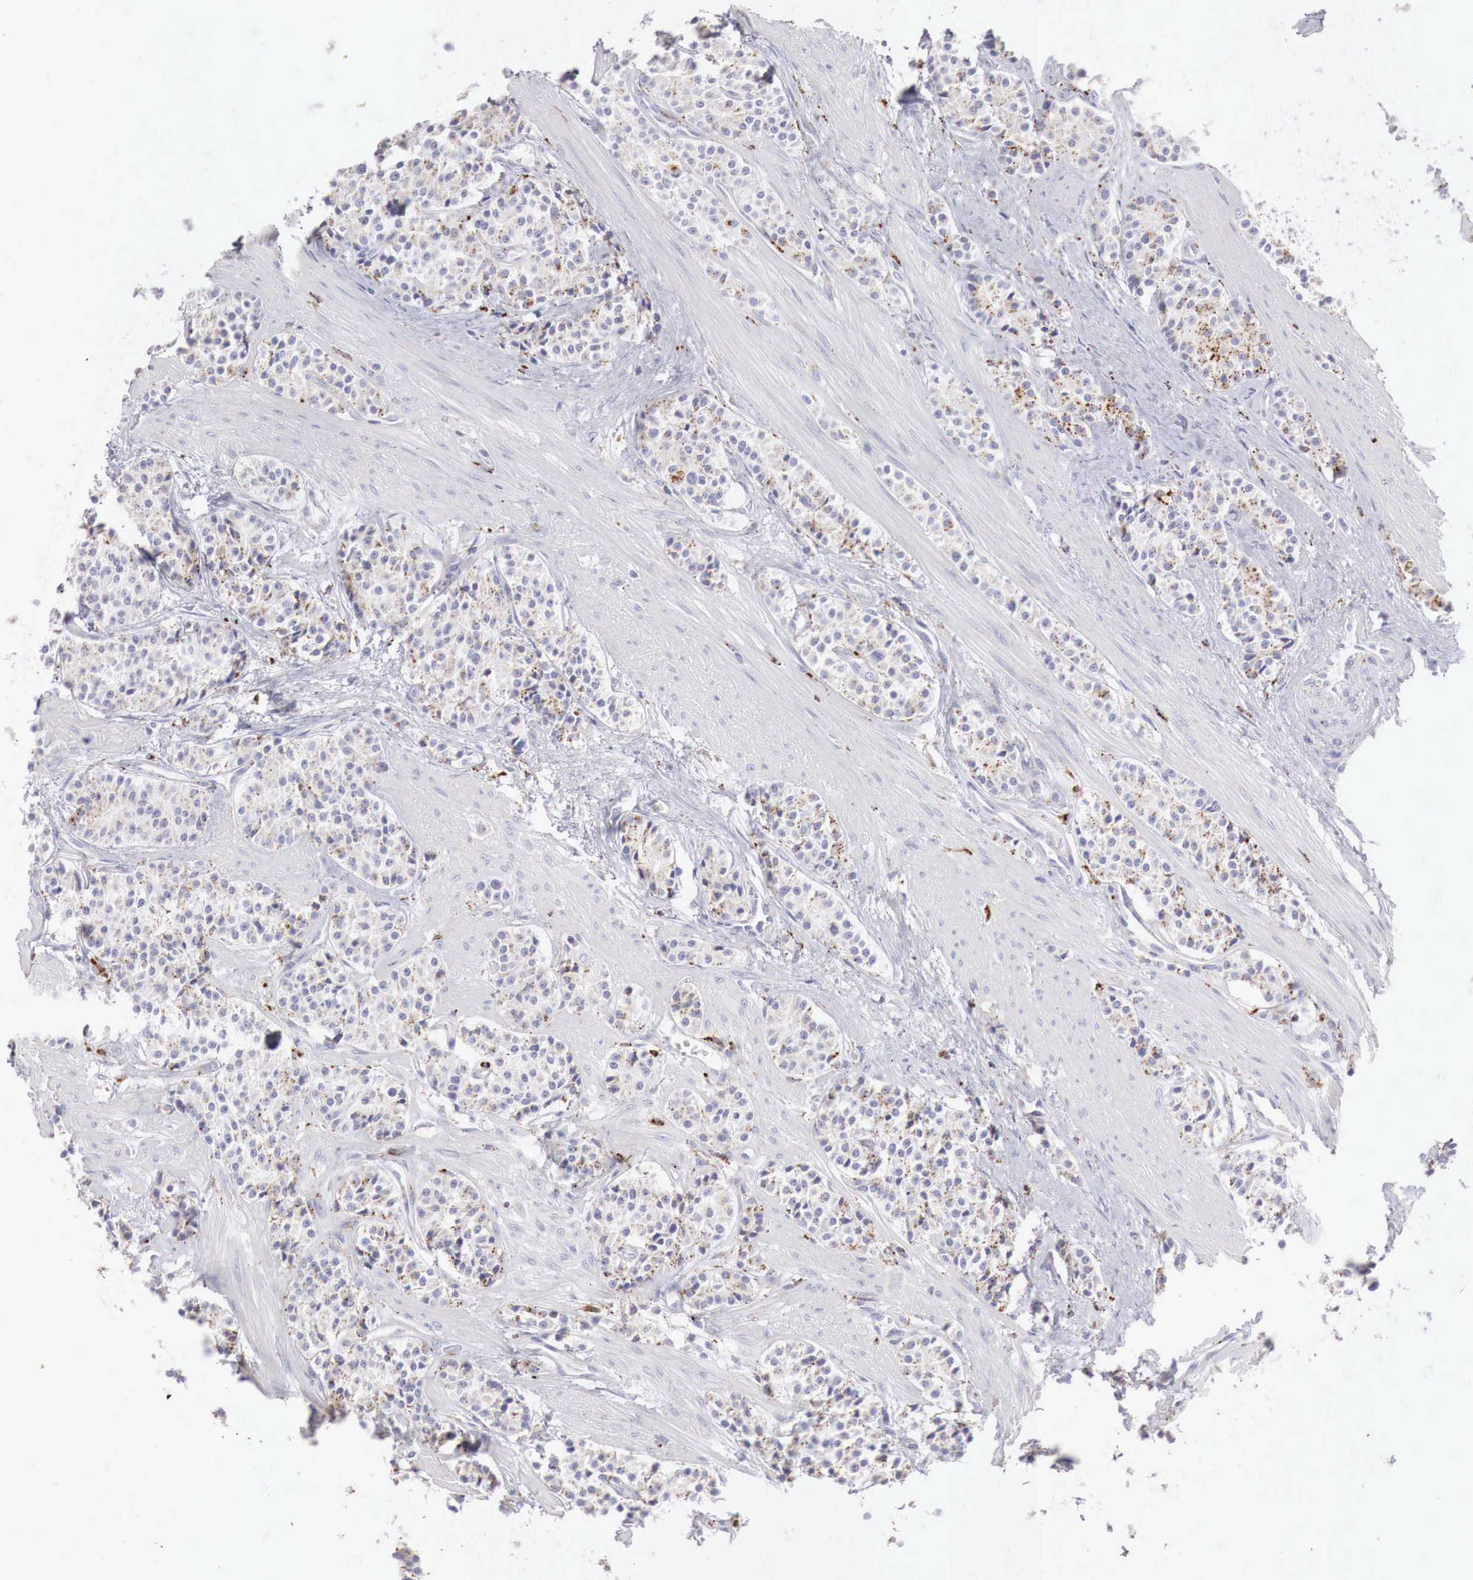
{"staining": {"intensity": "weak", "quantity": "<25%", "location": "cytoplasmic/membranous"}, "tissue": "carcinoid", "cell_type": "Tumor cells", "image_type": "cancer", "snomed": [{"axis": "morphology", "description": "Carcinoid, malignant, NOS"}, {"axis": "topography", "description": "Stomach"}], "caption": "High power microscopy image of an immunohistochemistry image of malignant carcinoid, revealing no significant positivity in tumor cells.", "gene": "GLA", "patient": {"sex": "female", "age": 76}}